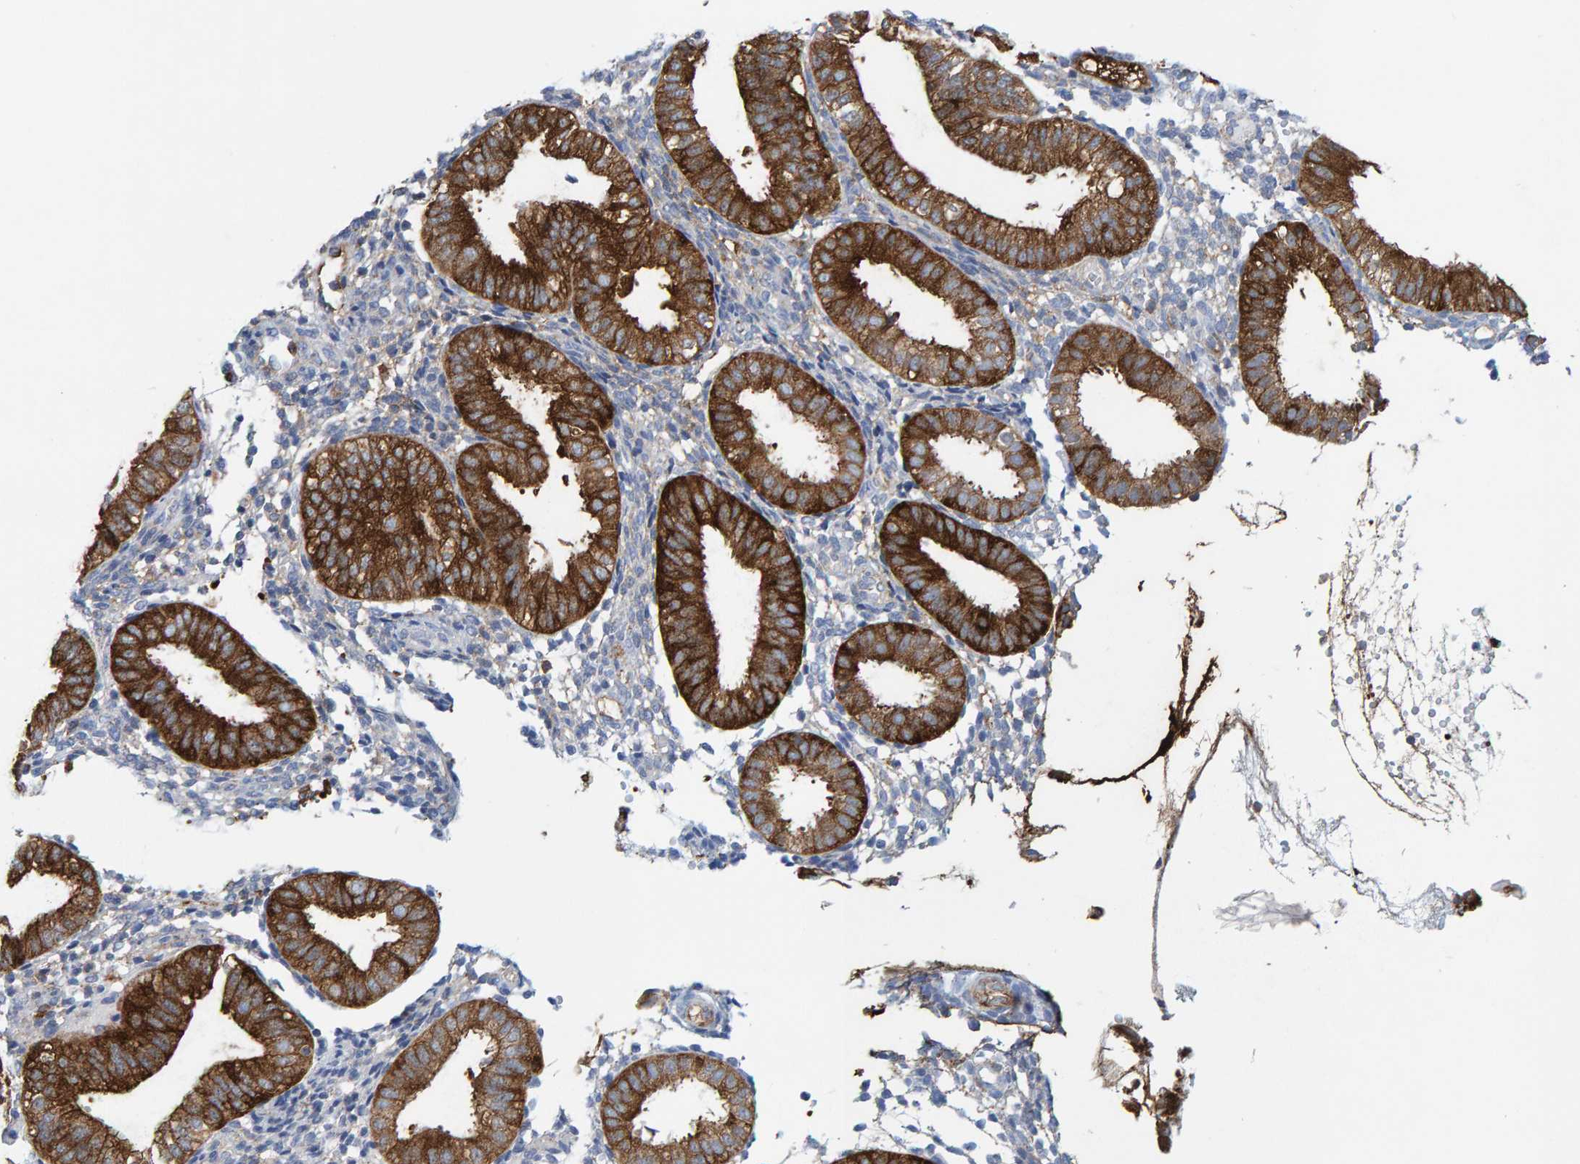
{"staining": {"intensity": "moderate", "quantity": ">75%", "location": "cytoplasmic/membranous"}, "tissue": "endometrium", "cell_type": "Cells in endometrial stroma", "image_type": "normal", "snomed": [{"axis": "morphology", "description": "Normal tissue, NOS"}, {"axis": "topography", "description": "Endometrium"}], "caption": "Endometrium stained with DAB immunohistochemistry demonstrates medium levels of moderate cytoplasmic/membranous expression in approximately >75% of cells in endometrial stroma. The staining was performed using DAB (3,3'-diaminobenzidine), with brown indicating positive protein expression. Nuclei are stained blue with hematoxylin.", "gene": "MVP", "patient": {"sex": "female", "age": 39}}